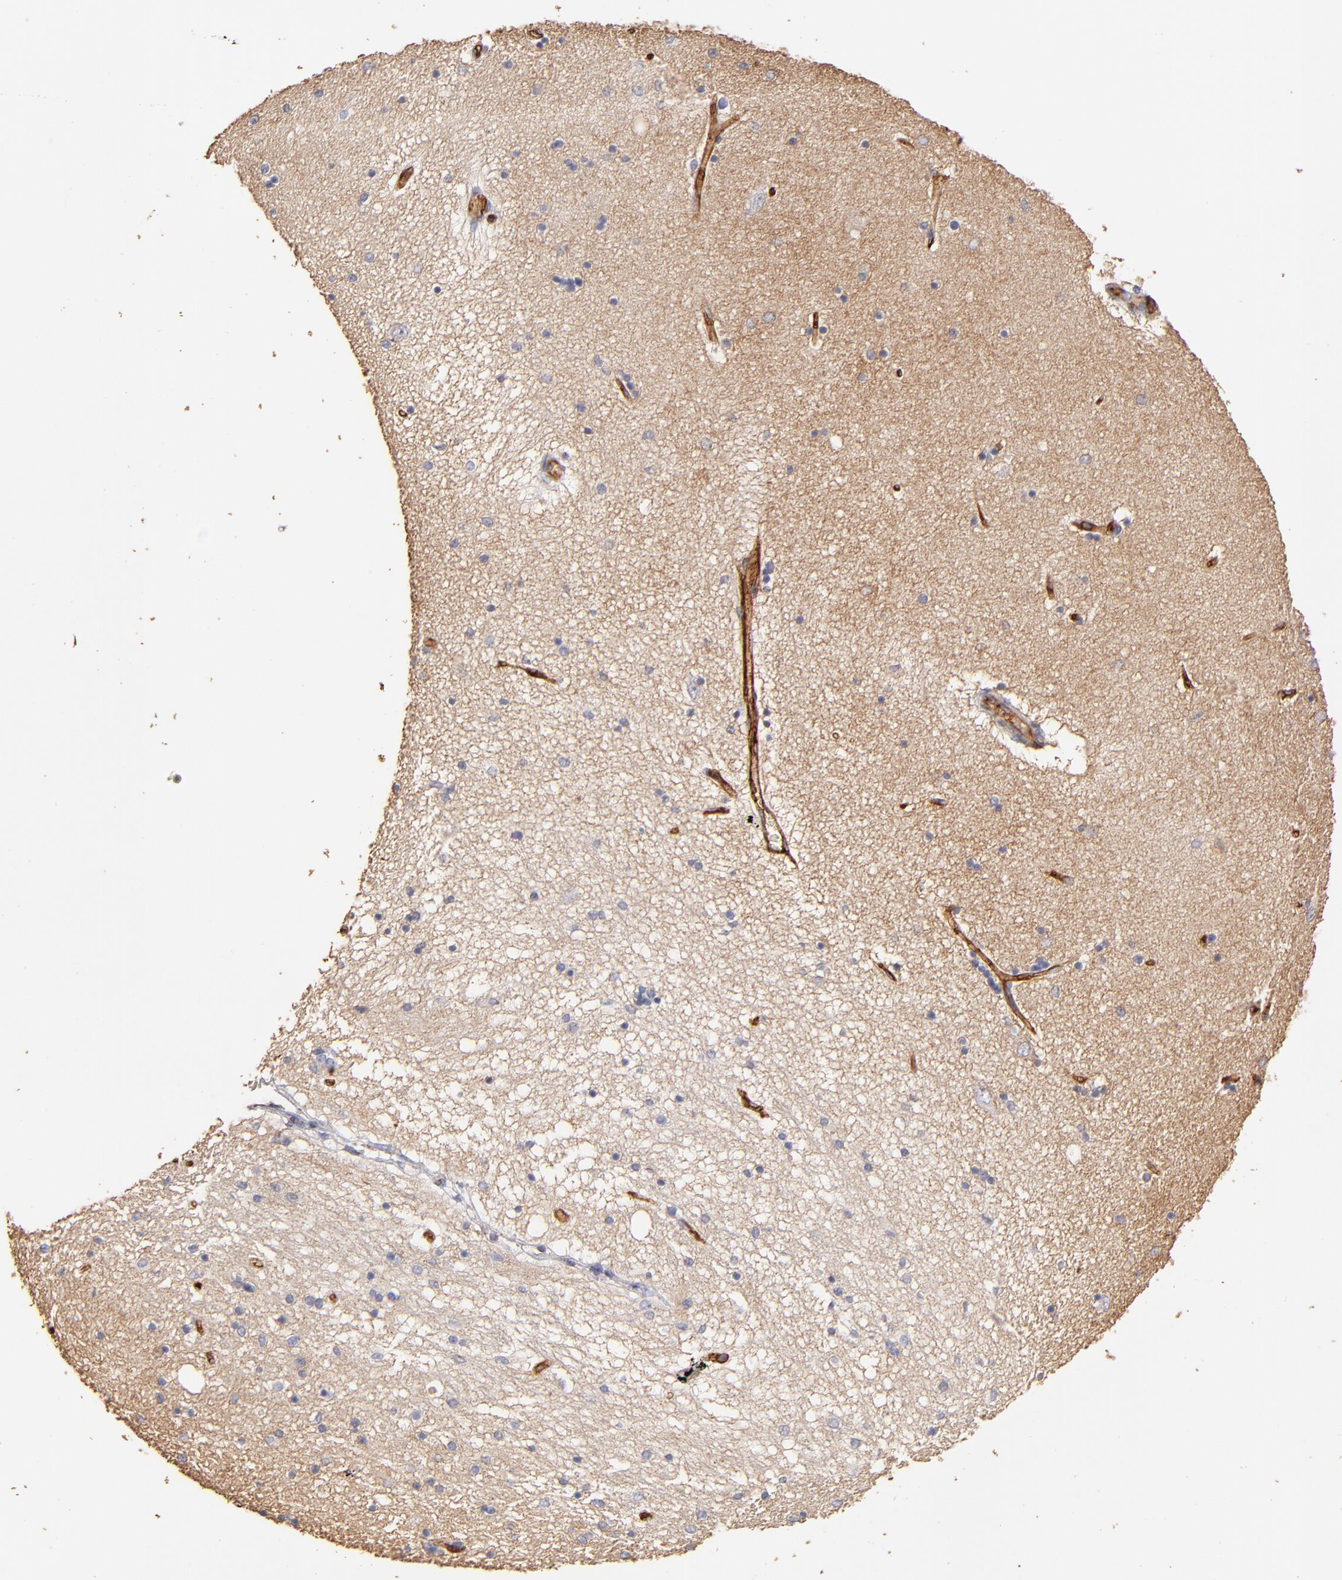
{"staining": {"intensity": "negative", "quantity": "none", "location": "none"}, "tissue": "hippocampus", "cell_type": "Glial cells", "image_type": "normal", "snomed": [{"axis": "morphology", "description": "Normal tissue, NOS"}, {"axis": "topography", "description": "Hippocampus"}], "caption": "An immunohistochemistry image of benign hippocampus is shown. There is no staining in glial cells of hippocampus.", "gene": "ABCB1", "patient": {"sex": "female", "age": 54}}